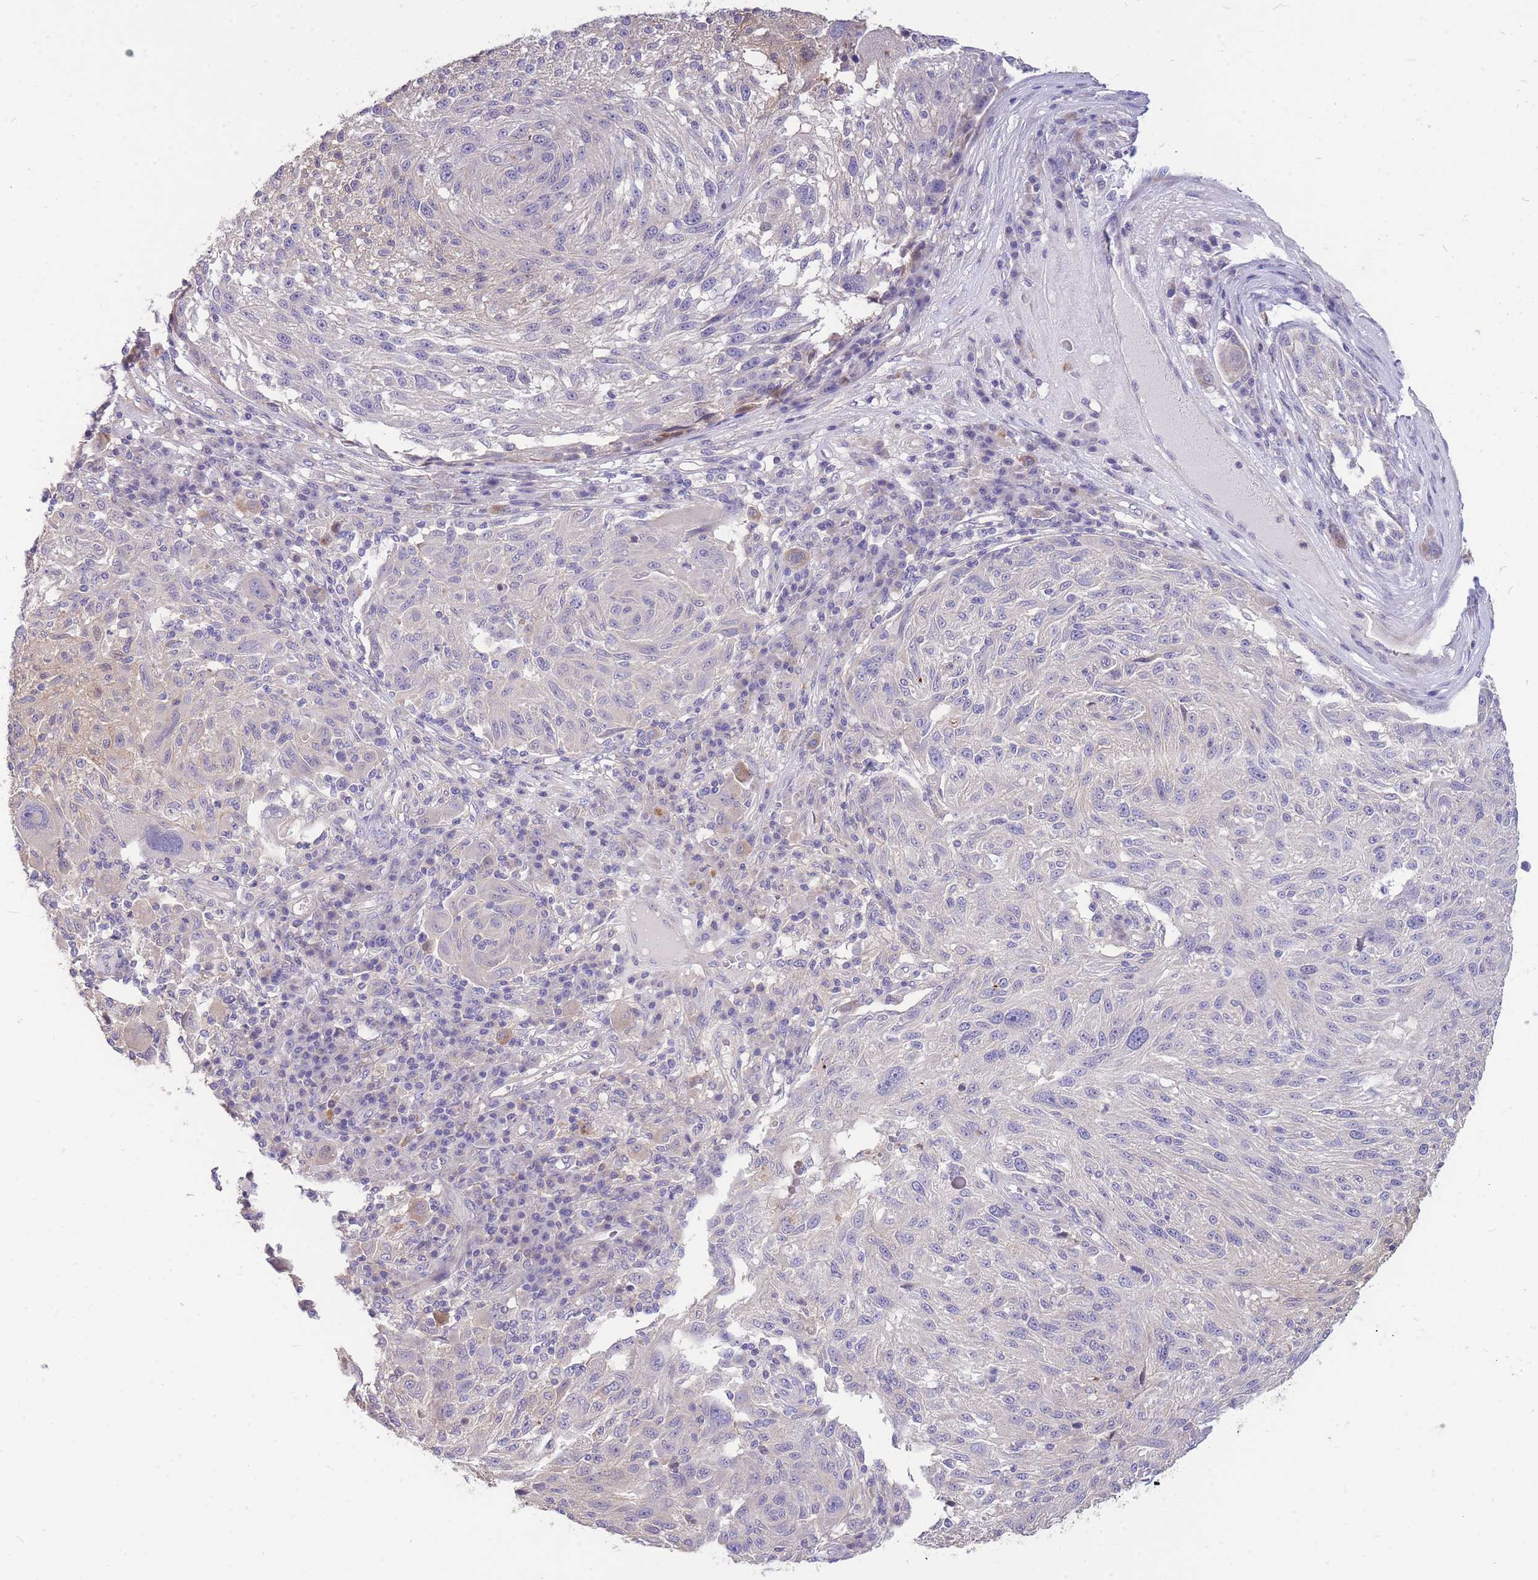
{"staining": {"intensity": "negative", "quantity": "none", "location": "none"}, "tissue": "melanoma", "cell_type": "Tumor cells", "image_type": "cancer", "snomed": [{"axis": "morphology", "description": "Malignant melanoma, NOS"}, {"axis": "topography", "description": "Skin"}], "caption": "Malignant melanoma was stained to show a protein in brown. There is no significant positivity in tumor cells. (Immunohistochemistry (ihc), brightfield microscopy, high magnification).", "gene": "OR5T1", "patient": {"sex": "male", "age": 53}}